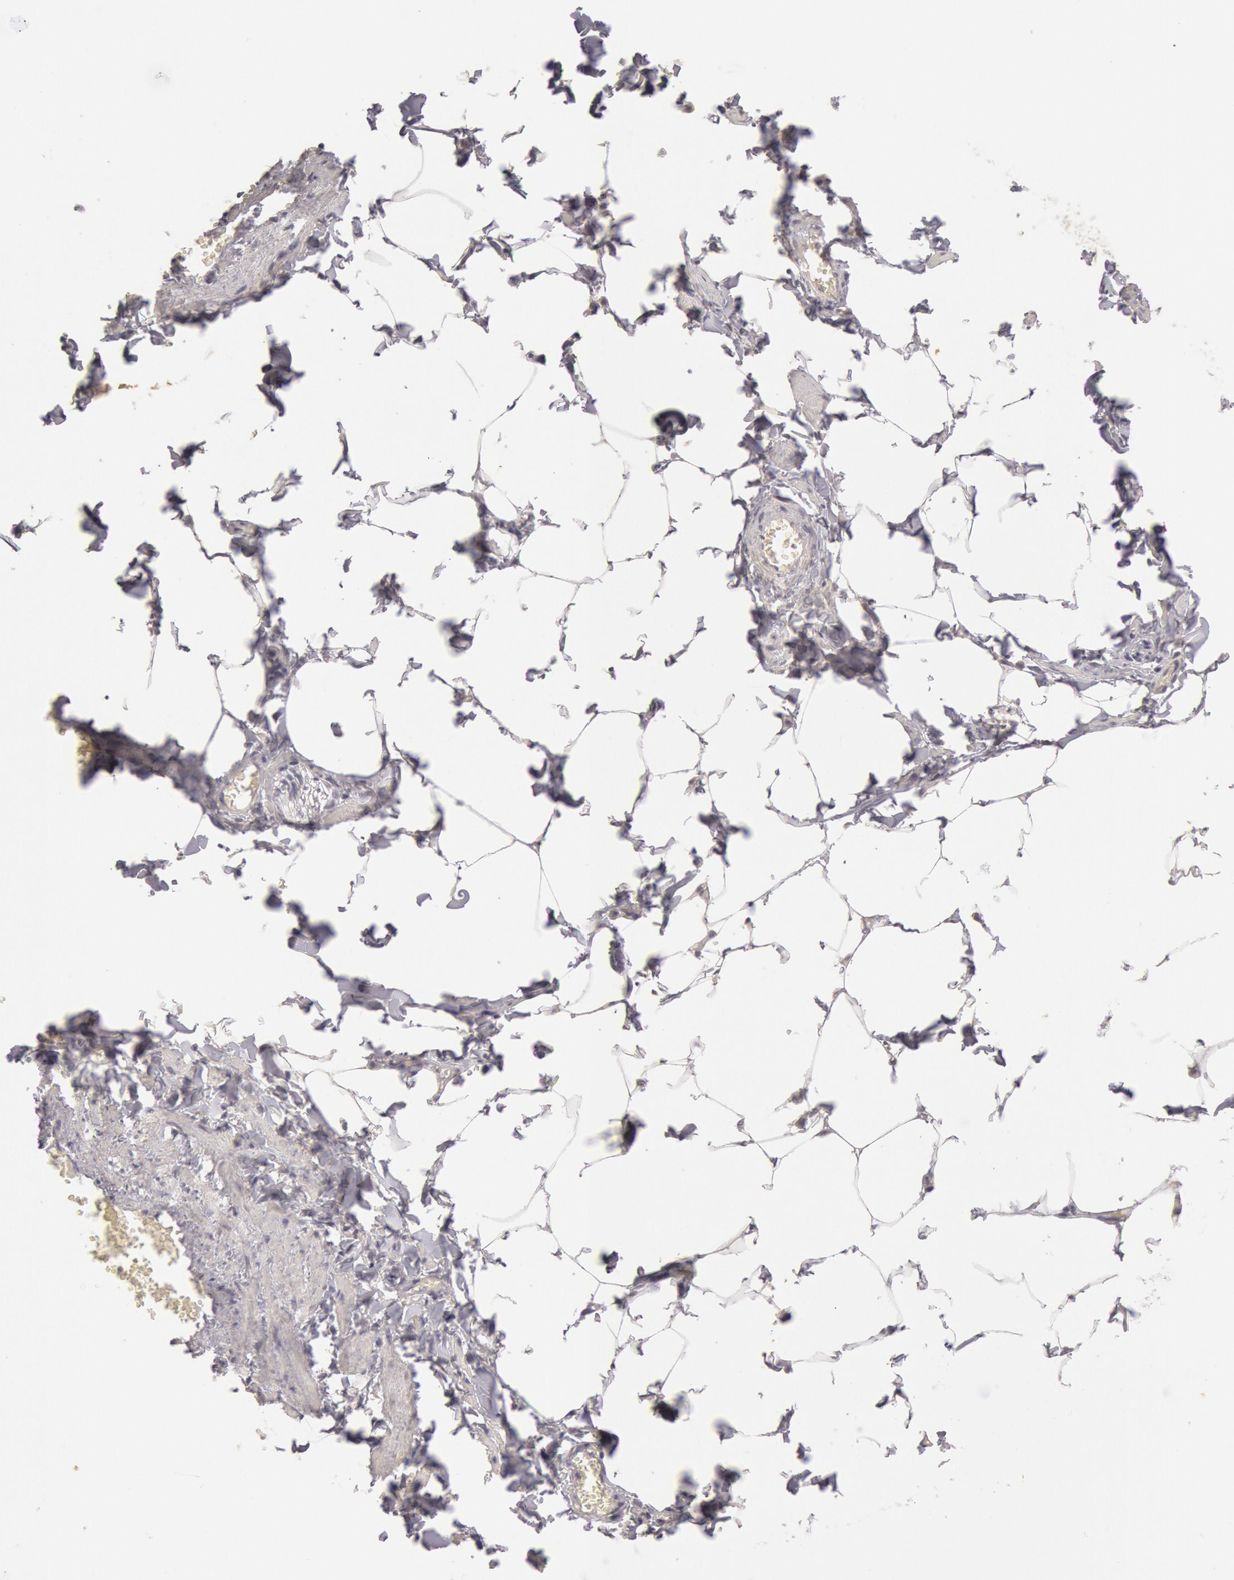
{"staining": {"intensity": "negative", "quantity": "none", "location": "none"}, "tissue": "adipose tissue", "cell_type": "Adipocytes", "image_type": "normal", "snomed": [{"axis": "morphology", "description": "Normal tissue, NOS"}, {"axis": "topography", "description": "Vascular tissue"}], "caption": "Immunohistochemical staining of normal human adipose tissue reveals no significant staining in adipocytes.", "gene": "ZFP36L1", "patient": {"sex": "male", "age": 41}}